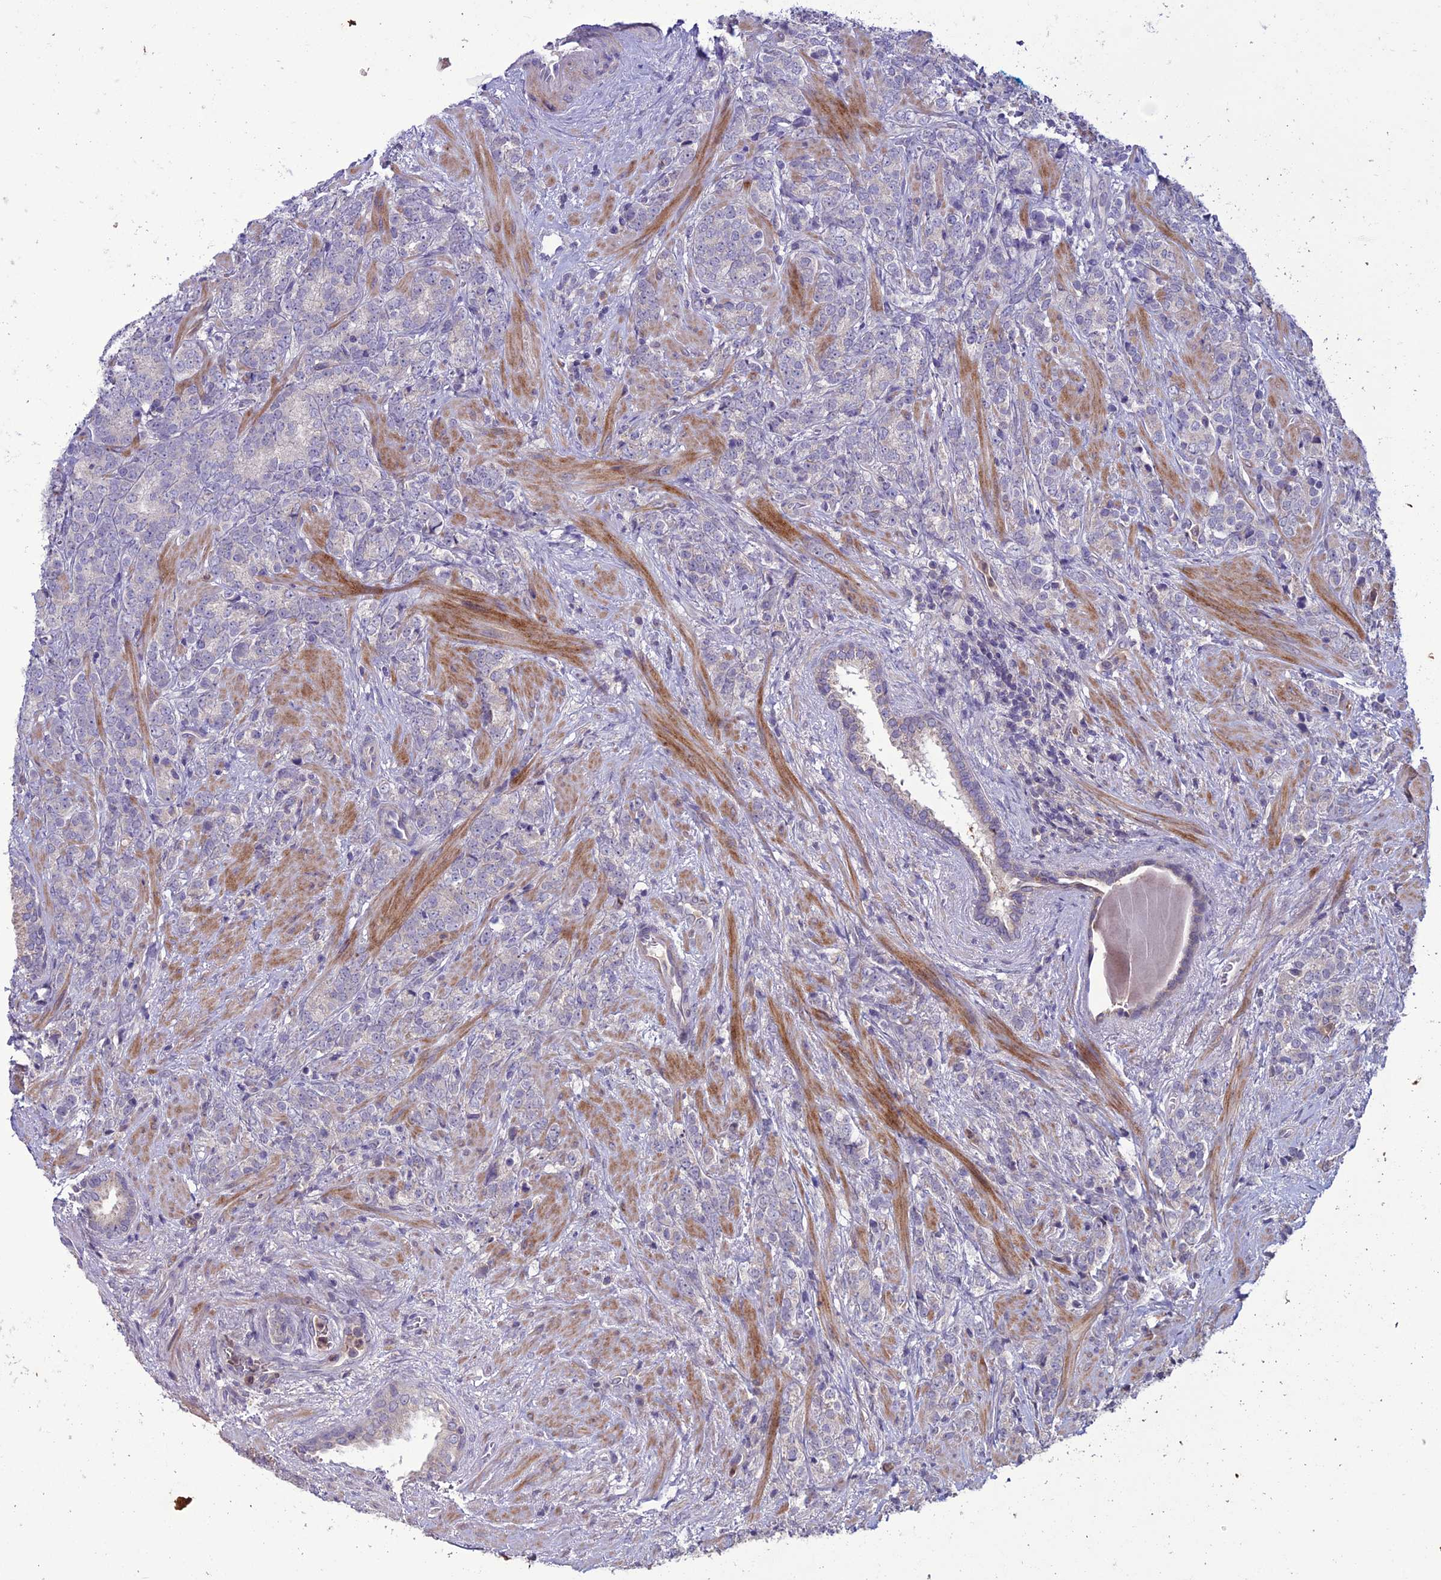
{"staining": {"intensity": "negative", "quantity": "none", "location": "none"}, "tissue": "prostate cancer", "cell_type": "Tumor cells", "image_type": "cancer", "snomed": [{"axis": "morphology", "description": "Adenocarcinoma, High grade"}, {"axis": "topography", "description": "Prostate"}], "caption": "An image of human adenocarcinoma (high-grade) (prostate) is negative for staining in tumor cells.", "gene": "C2orf76", "patient": {"sex": "male", "age": 64}}